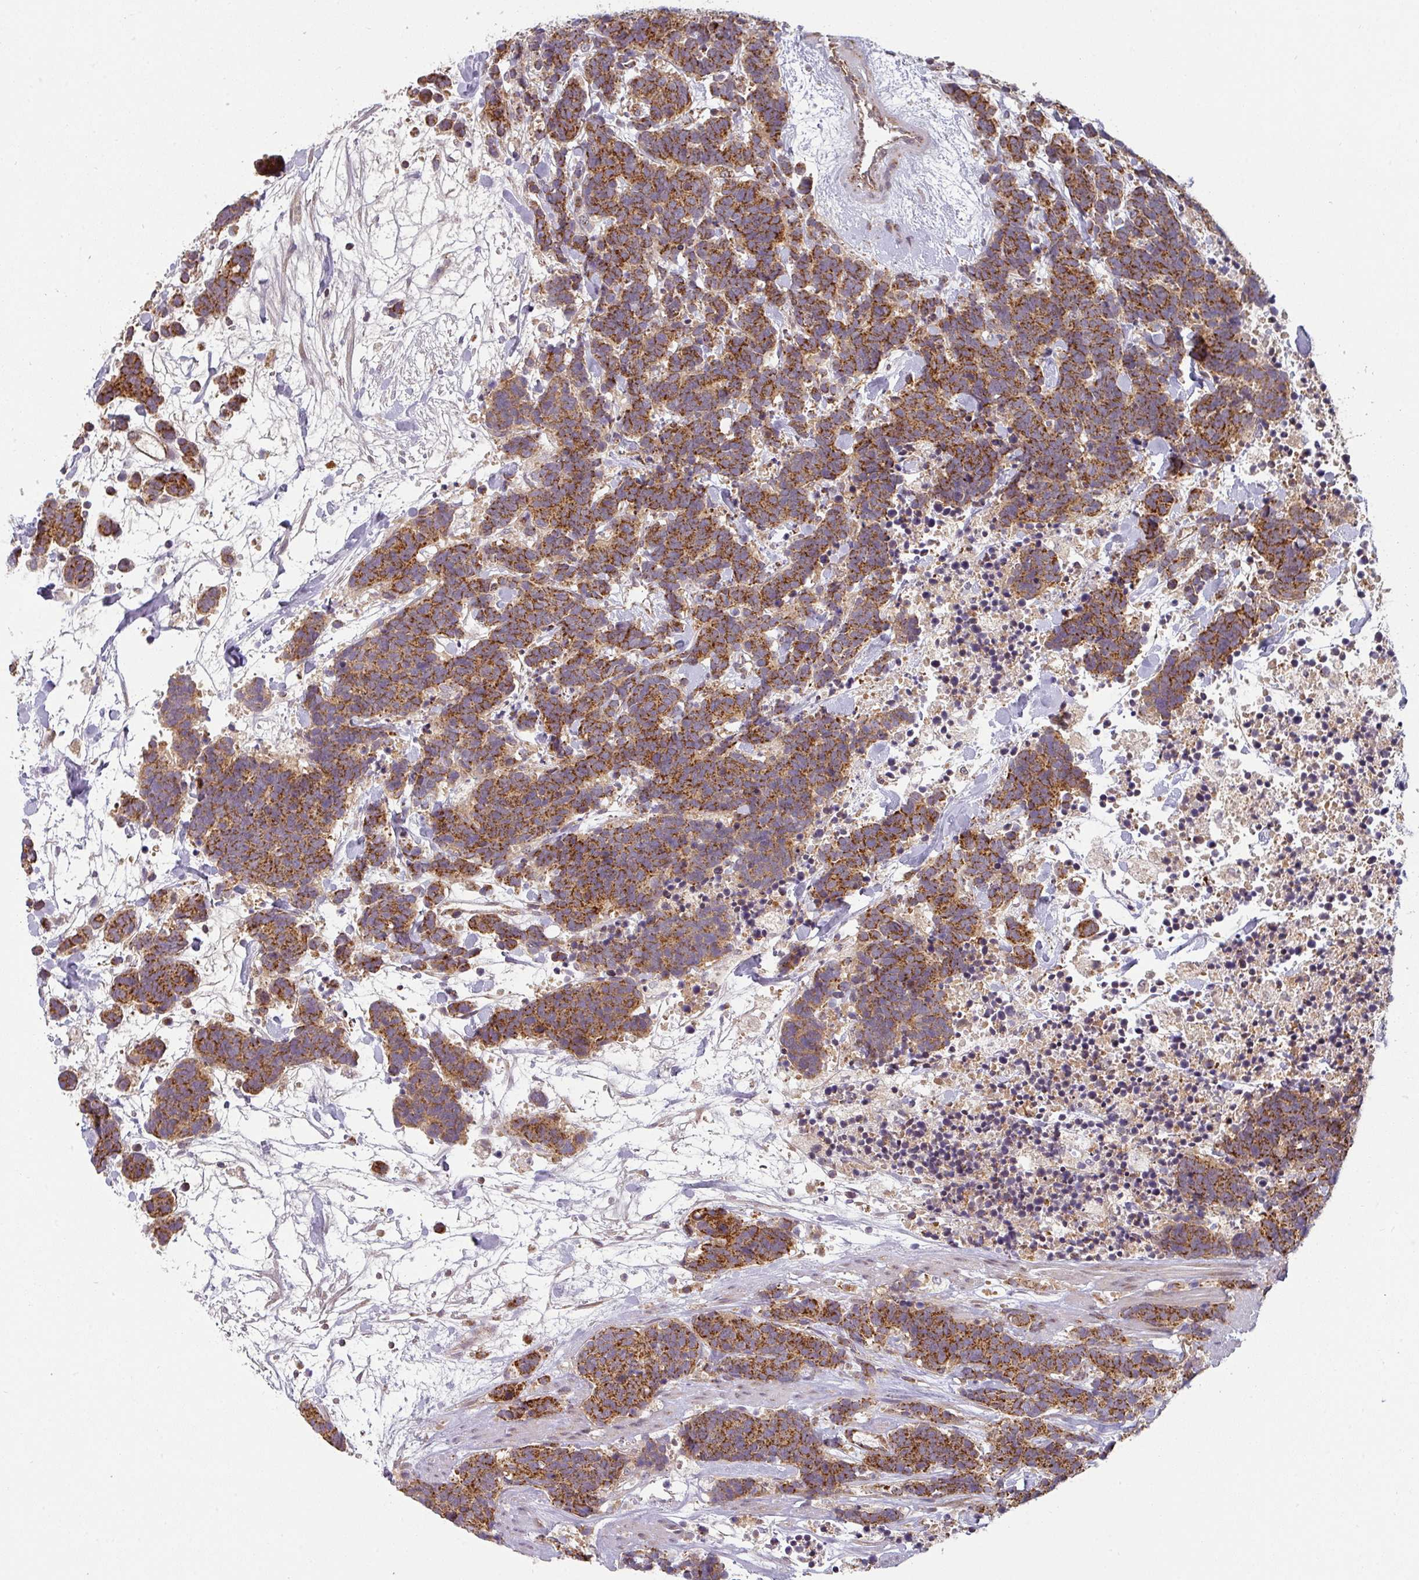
{"staining": {"intensity": "strong", "quantity": ">75%", "location": "cytoplasmic/membranous"}, "tissue": "carcinoid", "cell_type": "Tumor cells", "image_type": "cancer", "snomed": [{"axis": "morphology", "description": "Carcinoma, NOS"}, {"axis": "morphology", "description": "Carcinoid, malignant, NOS"}, {"axis": "topography", "description": "Prostate"}], "caption": "Tumor cells demonstrate high levels of strong cytoplasmic/membranous staining in approximately >75% of cells in carcinoma.", "gene": "MRPS16", "patient": {"sex": "male", "age": 57}}